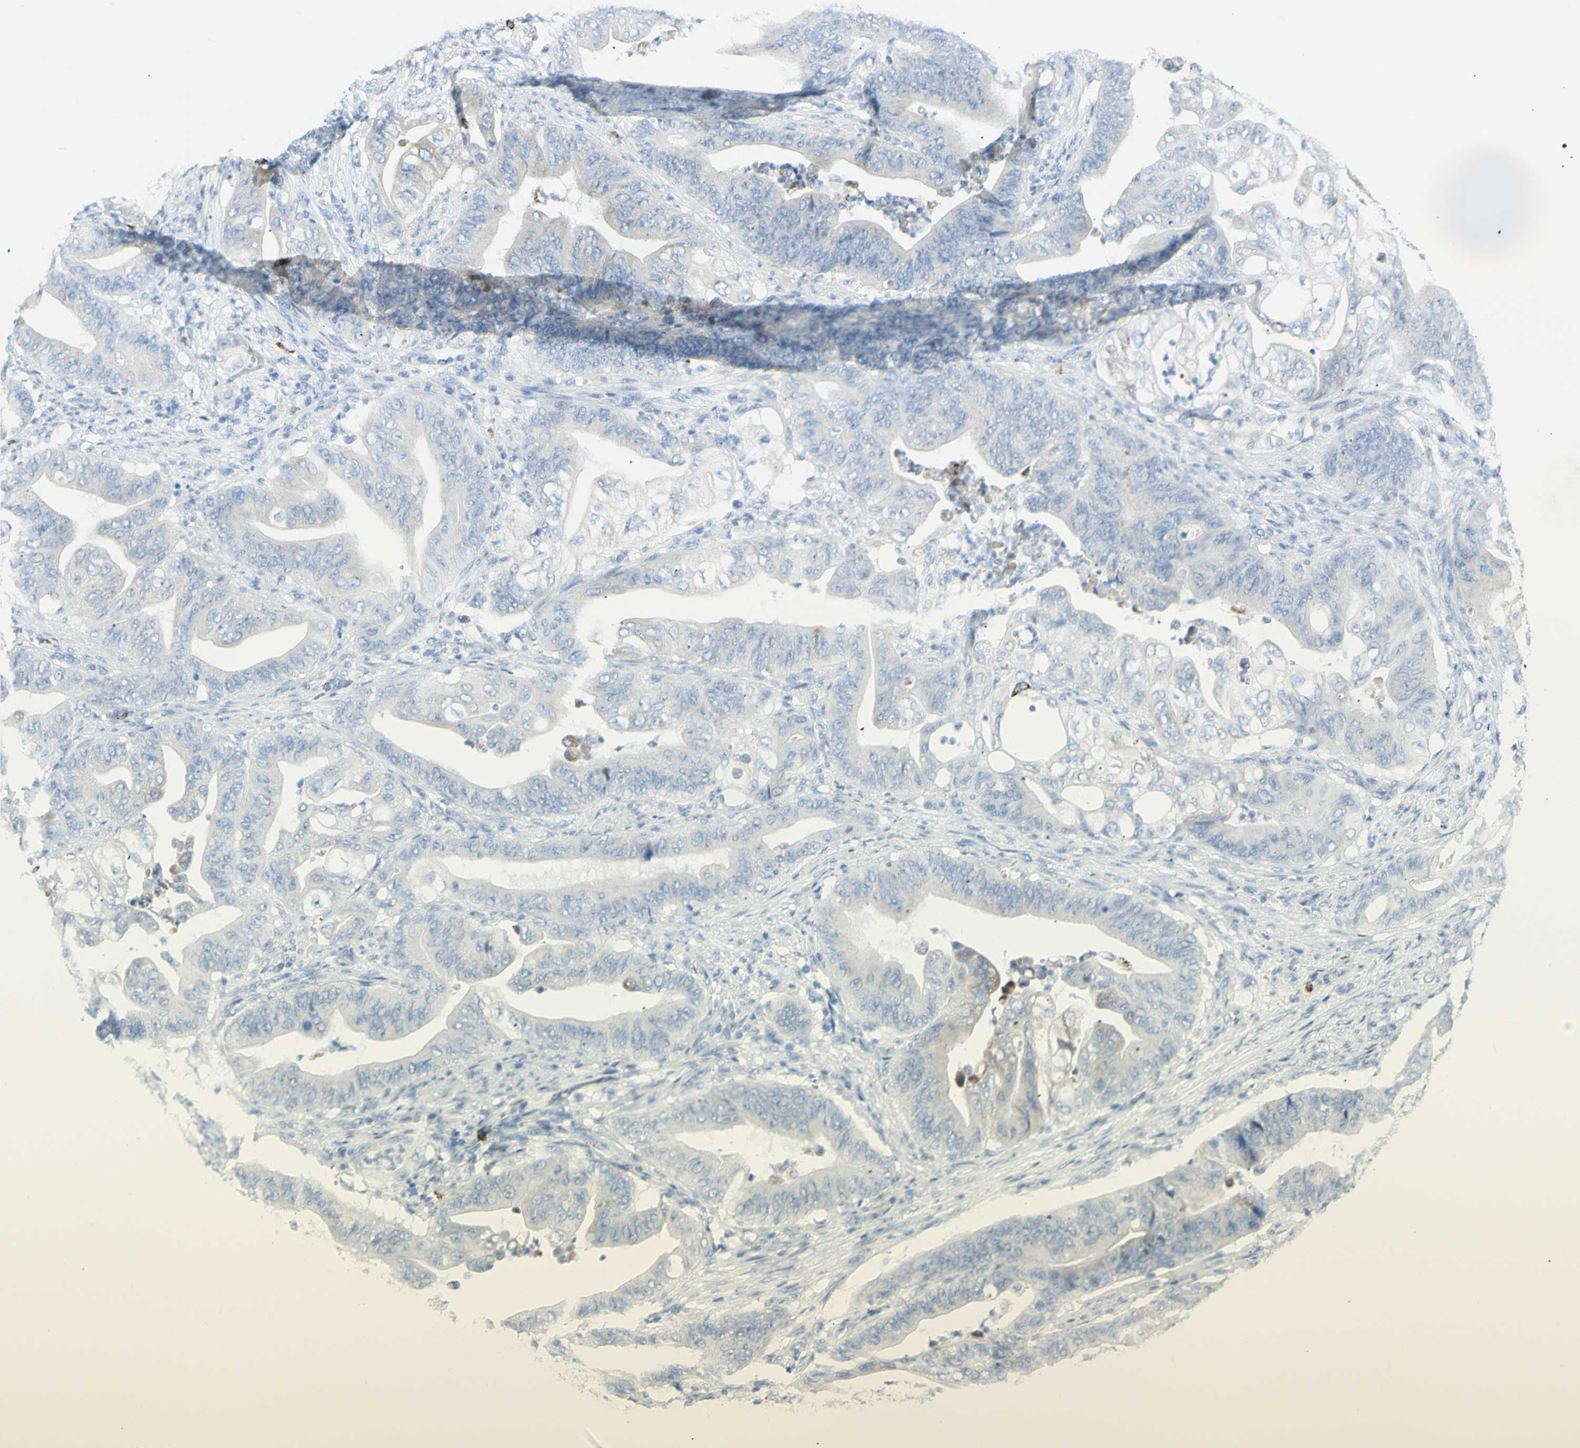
{"staining": {"intensity": "negative", "quantity": "none", "location": "none"}, "tissue": "stomach cancer", "cell_type": "Tumor cells", "image_type": "cancer", "snomed": [{"axis": "morphology", "description": "Adenocarcinoma, NOS"}, {"axis": "topography", "description": "Stomach"}], "caption": "IHC image of stomach adenocarcinoma stained for a protein (brown), which displays no staining in tumor cells.", "gene": "LETM1", "patient": {"sex": "female", "age": 73}}